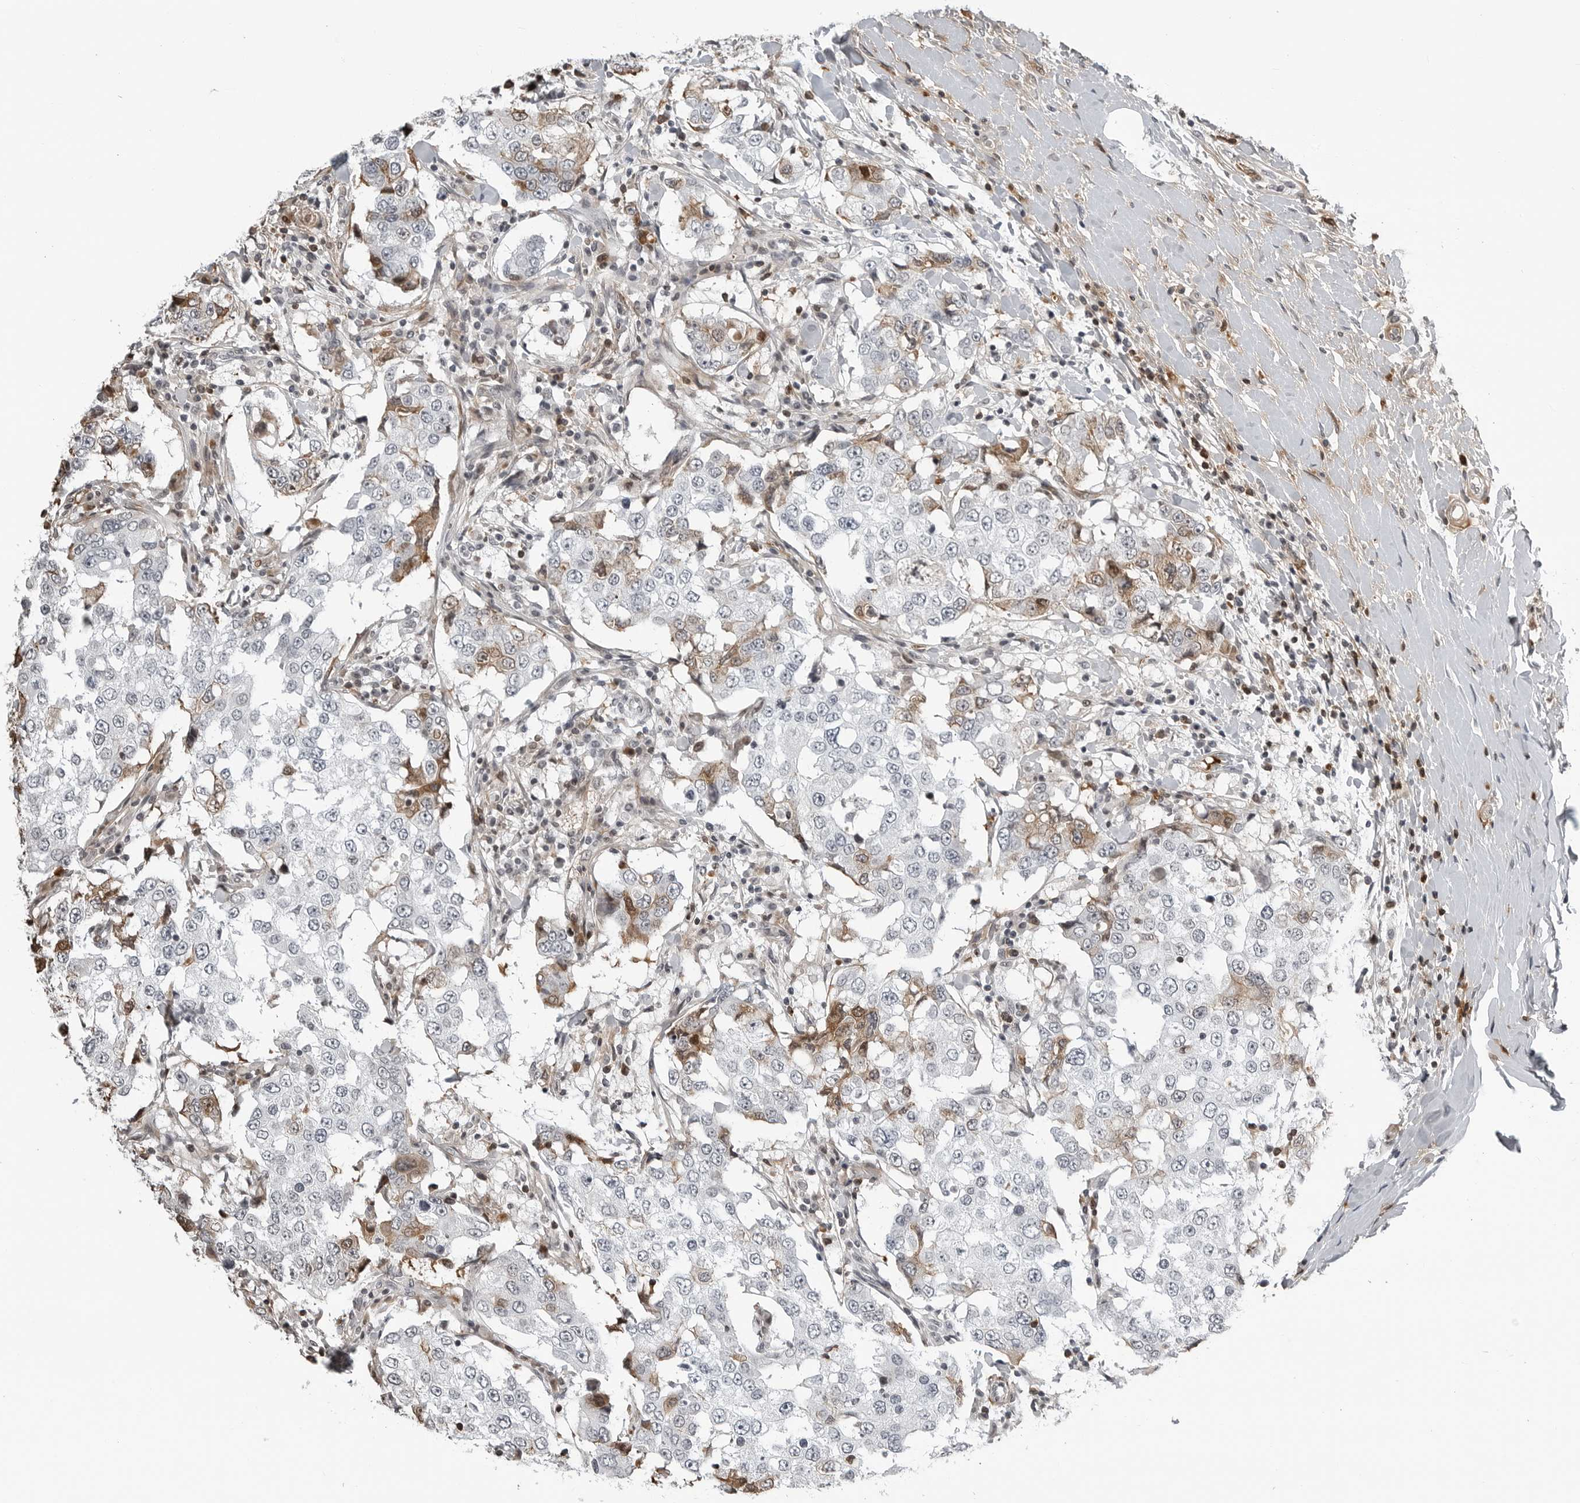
{"staining": {"intensity": "negative", "quantity": "none", "location": "none"}, "tissue": "breast cancer", "cell_type": "Tumor cells", "image_type": "cancer", "snomed": [{"axis": "morphology", "description": "Duct carcinoma"}, {"axis": "topography", "description": "Breast"}], "caption": "Micrograph shows no protein staining in tumor cells of breast infiltrating ductal carcinoma tissue.", "gene": "CXCR5", "patient": {"sex": "female", "age": 27}}